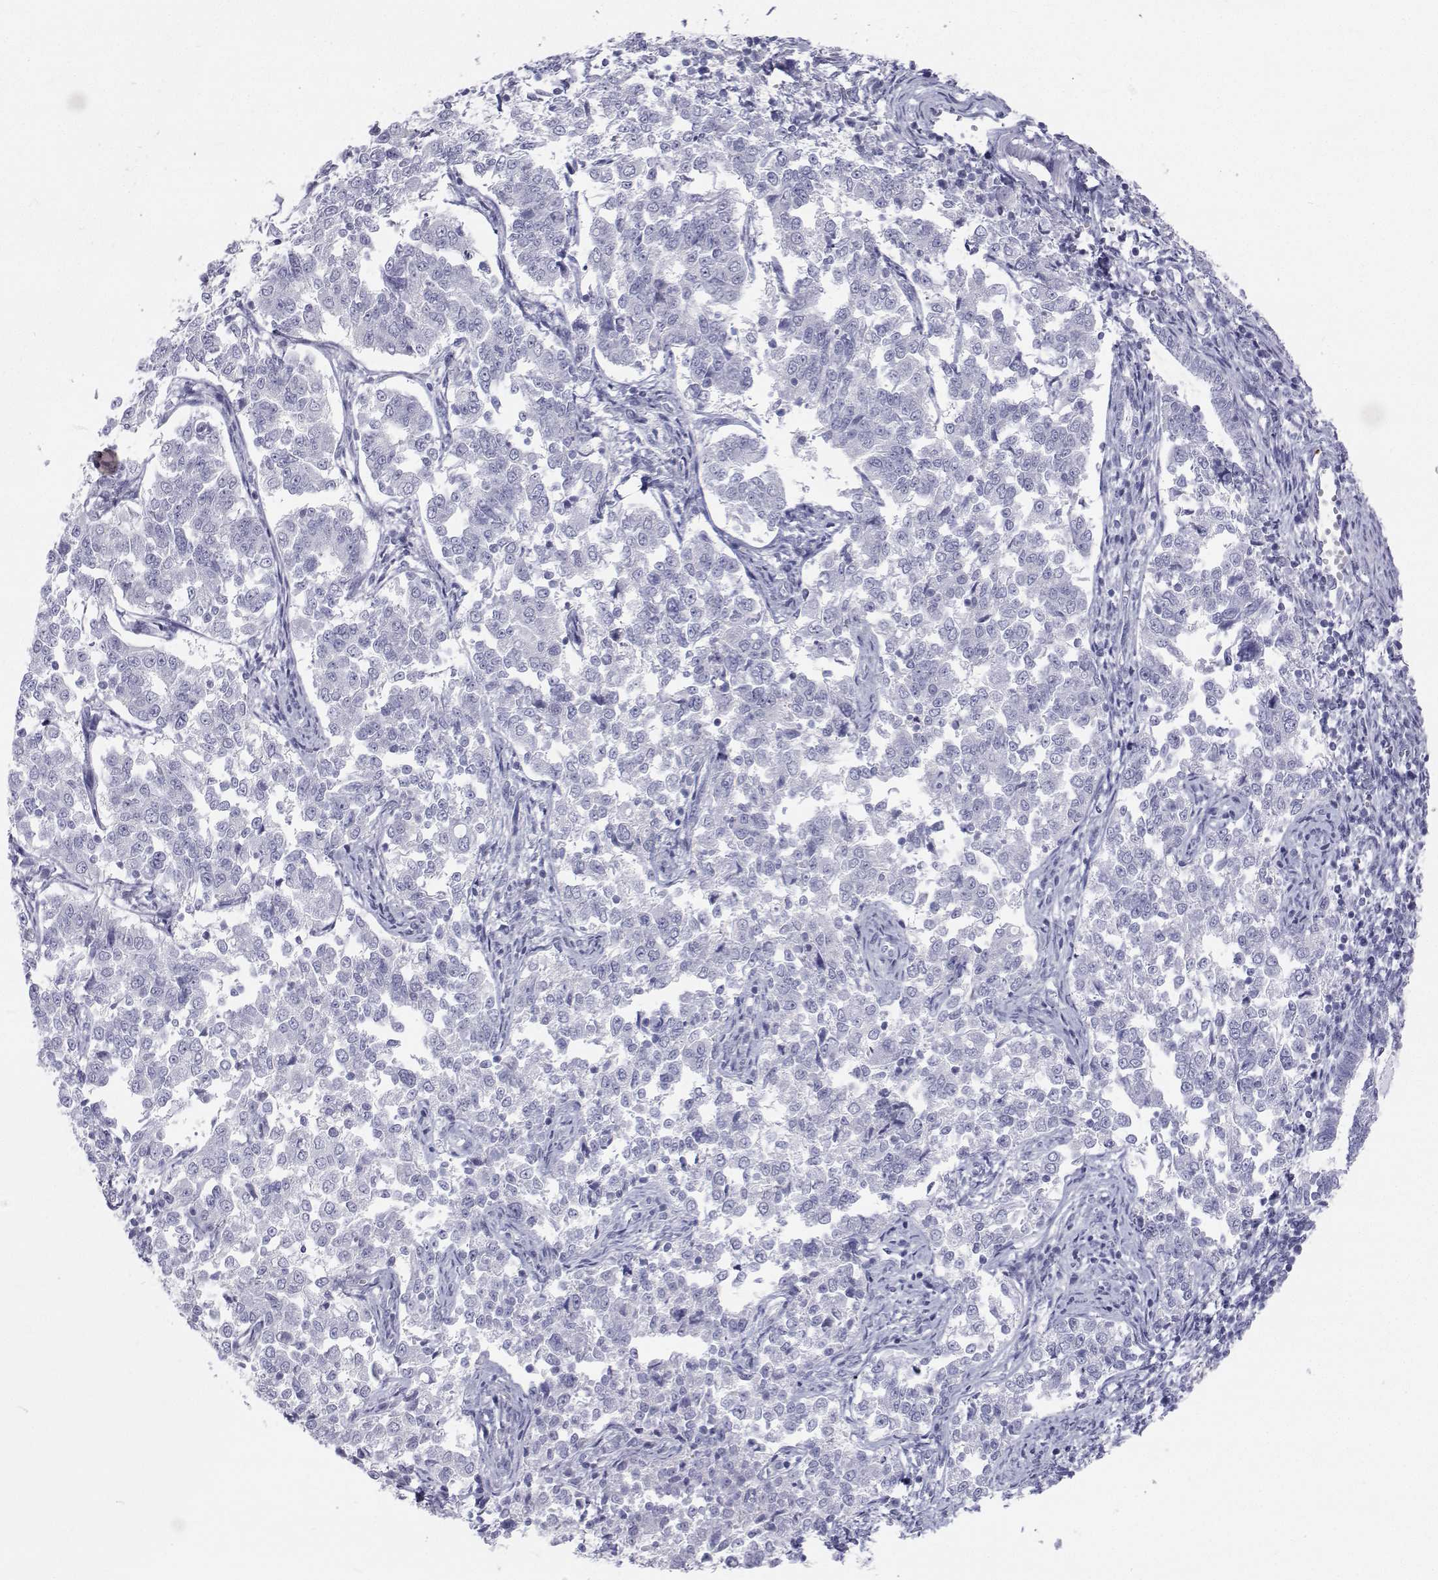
{"staining": {"intensity": "negative", "quantity": "none", "location": "none"}, "tissue": "endometrial cancer", "cell_type": "Tumor cells", "image_type": "cancer", "snomed": [{"axis": "morphology", "description": "Adenocarcinoma, NOS"}, {"axis": "topography", "description": "Endometrium"}], "caption": "Tumor cells are negative for brown protein staining in endometrial cancer.", "gene": "SFTPB", "patient": {"sex": "female", "age": 43}}